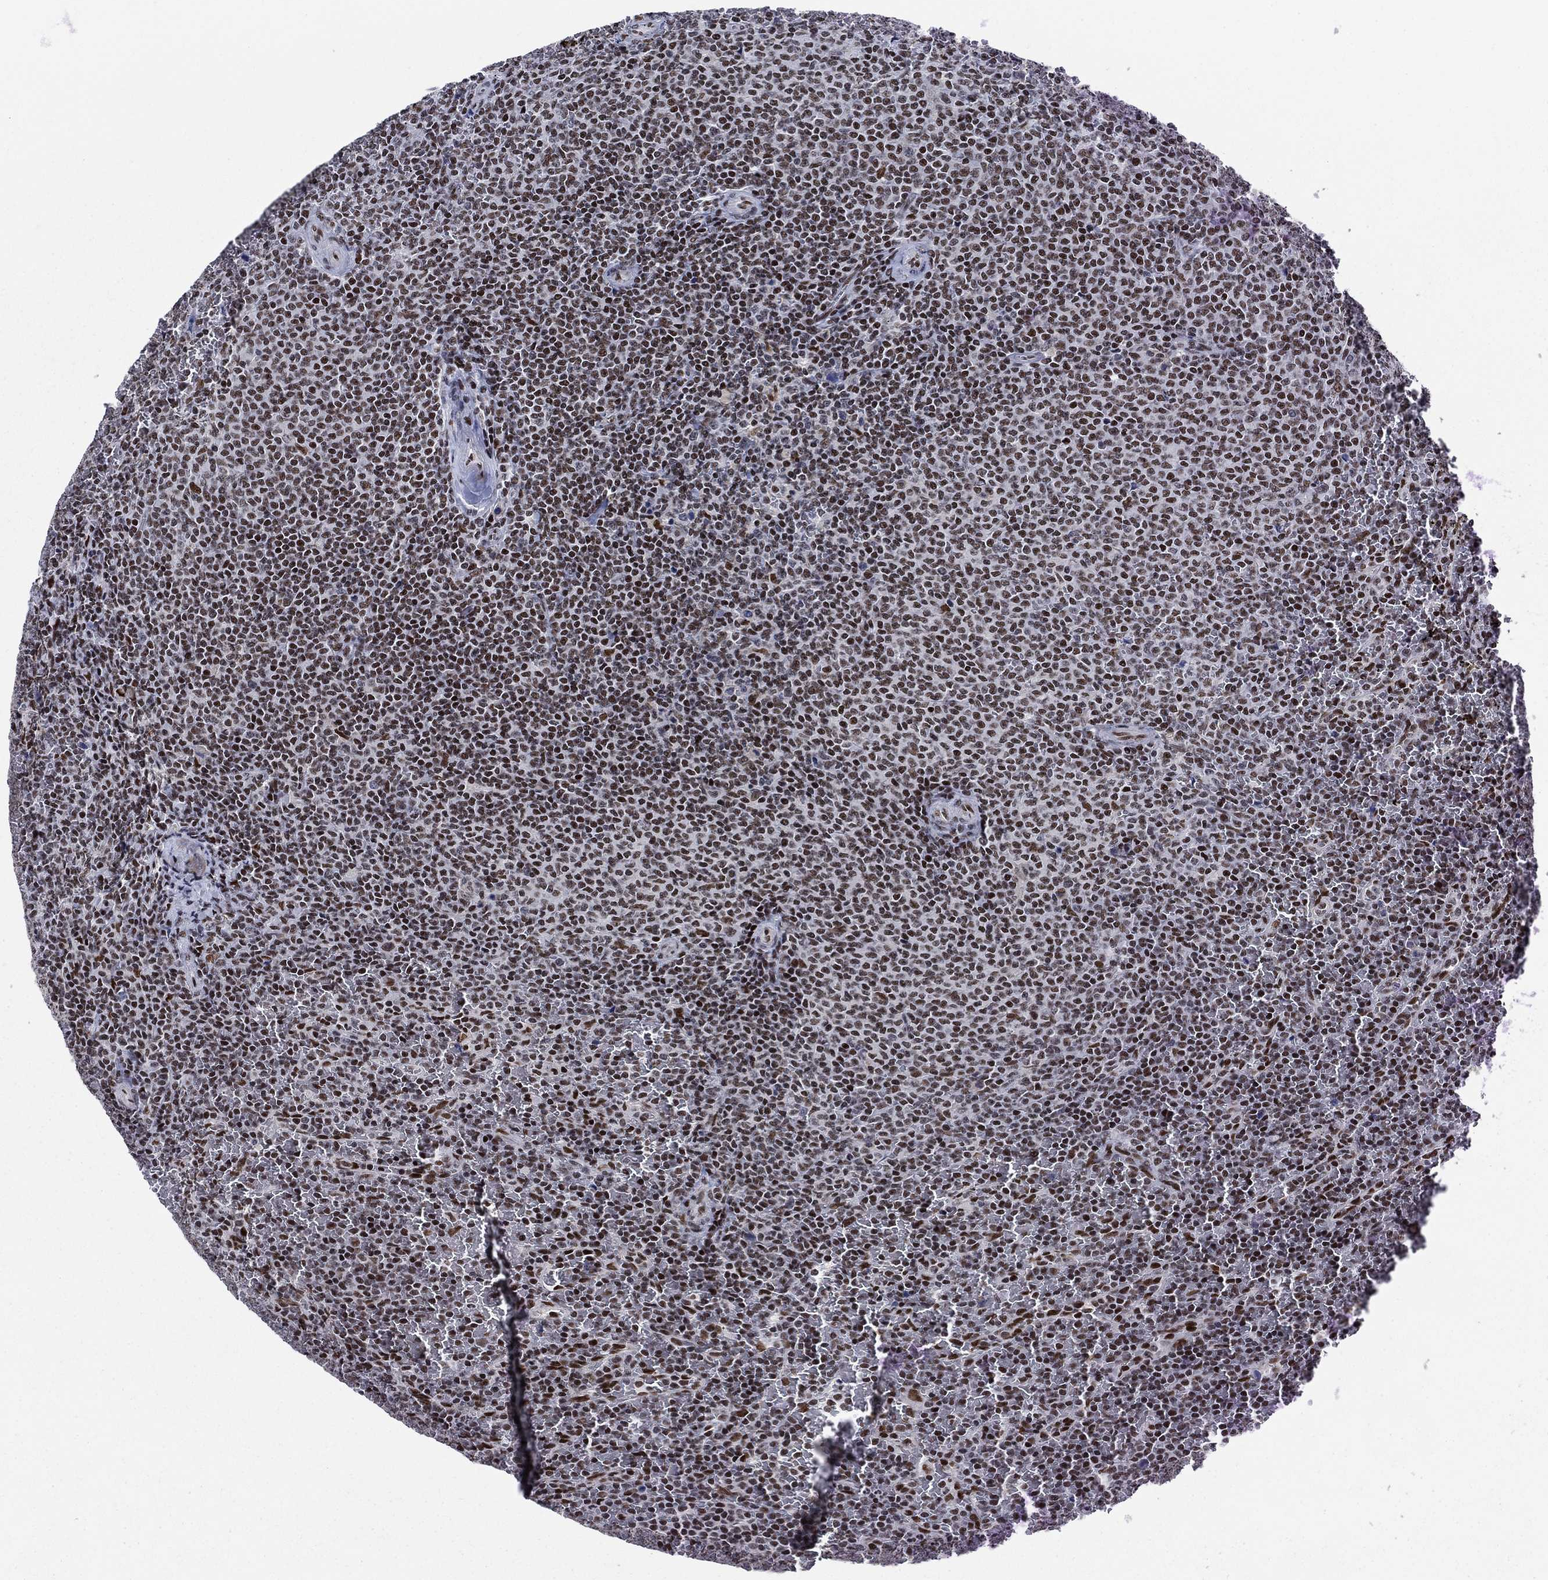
{"staining": {"intensity": "strong", "quantity": ">75%", "location": "nuclear"}, "tissue": "lymphoma", "cell_type": "Tumor cells", "image_type": "cancer", "snomed": [{"axis": "morphology", "description": "Malignant lymphoma, non-Hodgkin's type, Low grade"}, {"axis": "topography", "description": "Spleen"}], "caption": "The photomicrograph exhibits a brown stain indicating the presence of a protein in the nuclear of tumor cells in malignant lymphoma, non-Hodgkin's type (low-grade).", "gene": "RPRD1B", "patient": {"sex": "female", "age": 77}}